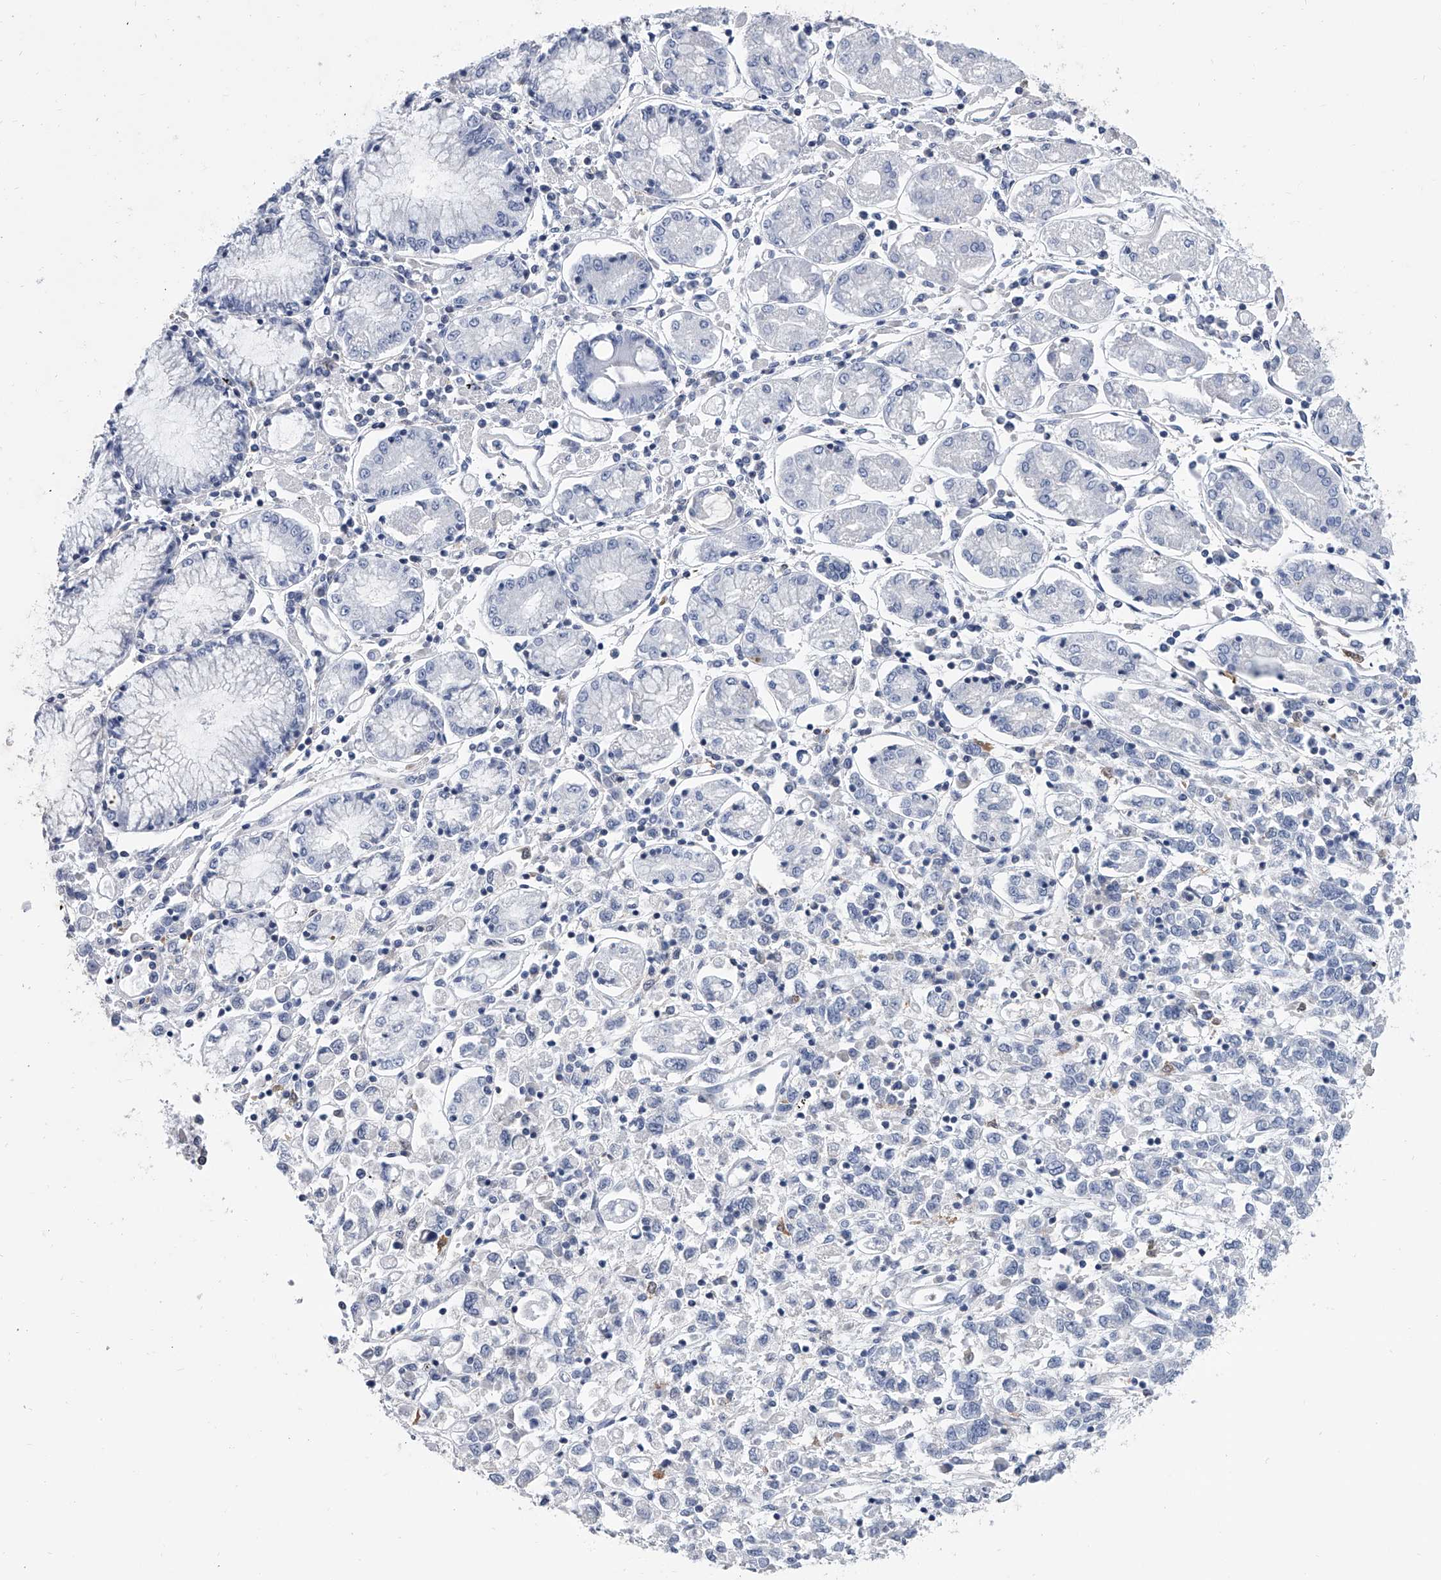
{"staining": {"intensity": "negative", "quantity": "none", "location": "none"}, "tissue": "stomach cancer", "cell_type": "Tumor cells", "image_type": "cancer", "snomed": [{"axis": "morphology", "description": "Adenocarcinoma, NOS"}, {"axis": "topography", "description": "Stomach"}], "caption": "Immunohistochemical staining of human stomach adenocarcinoma reveals no significant staining in tumor cells.", "gene": "SERPINB9", "patient": {"sex": "female", "age": 76}}